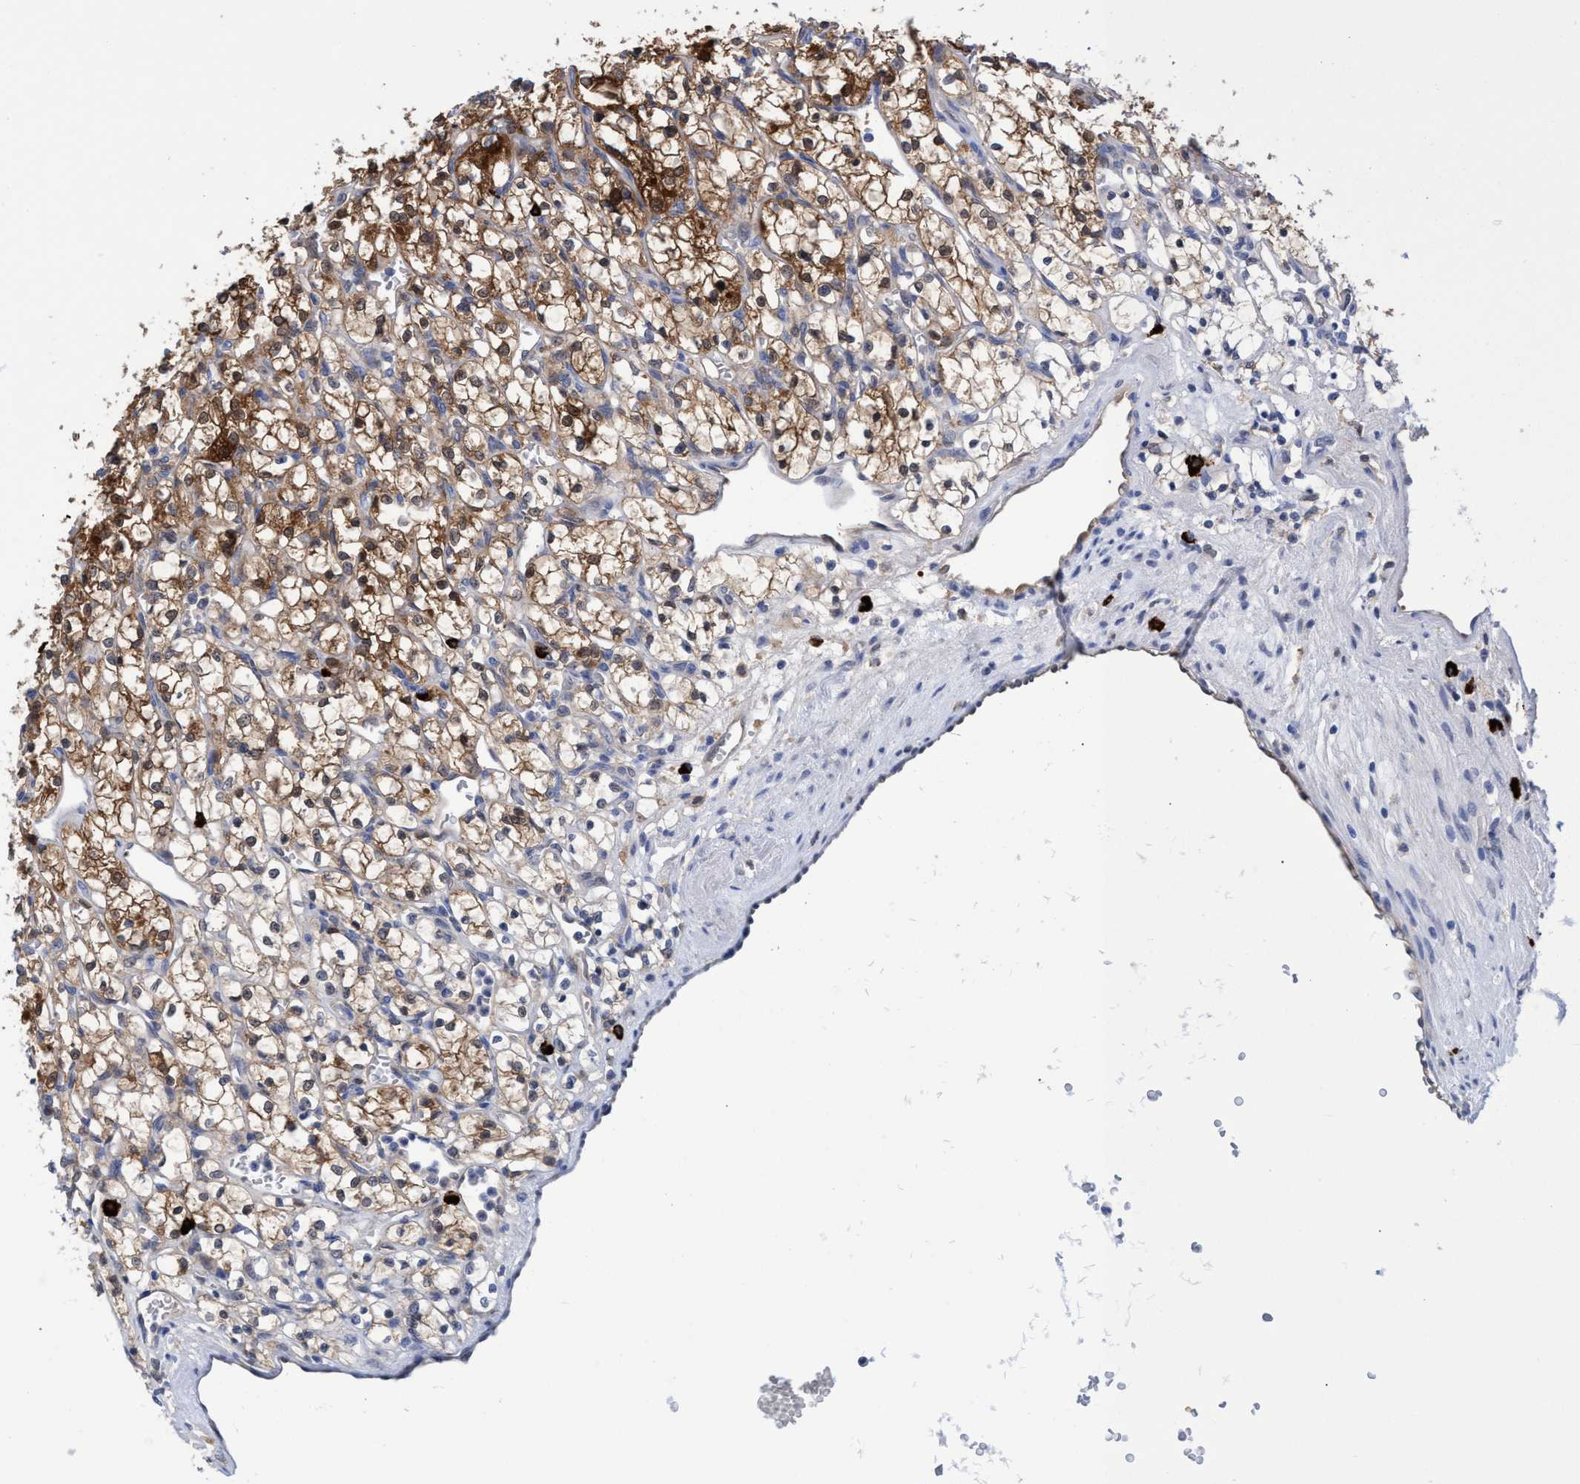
{"staining": {"intensity": "moderate", "quantity": ">75%", "location": "cytoplasmic/membranous"}, "tissue": "renal cancer", "cell_type": "Tumor cells", "image_type": "cancer", "snomed": [{"axis": "morphology", "description": "Adenocarcinoma, NOS"}, {"axis": "topography", "description": "Kidney"}], "caption": "Renal cancer (adenocarcinoma) stained for a protein shows moderate cytoplasmic/membranous positivity in tumor cells.", "gene": "PNPO", "patient": {"sex": "female", "age": 69}}